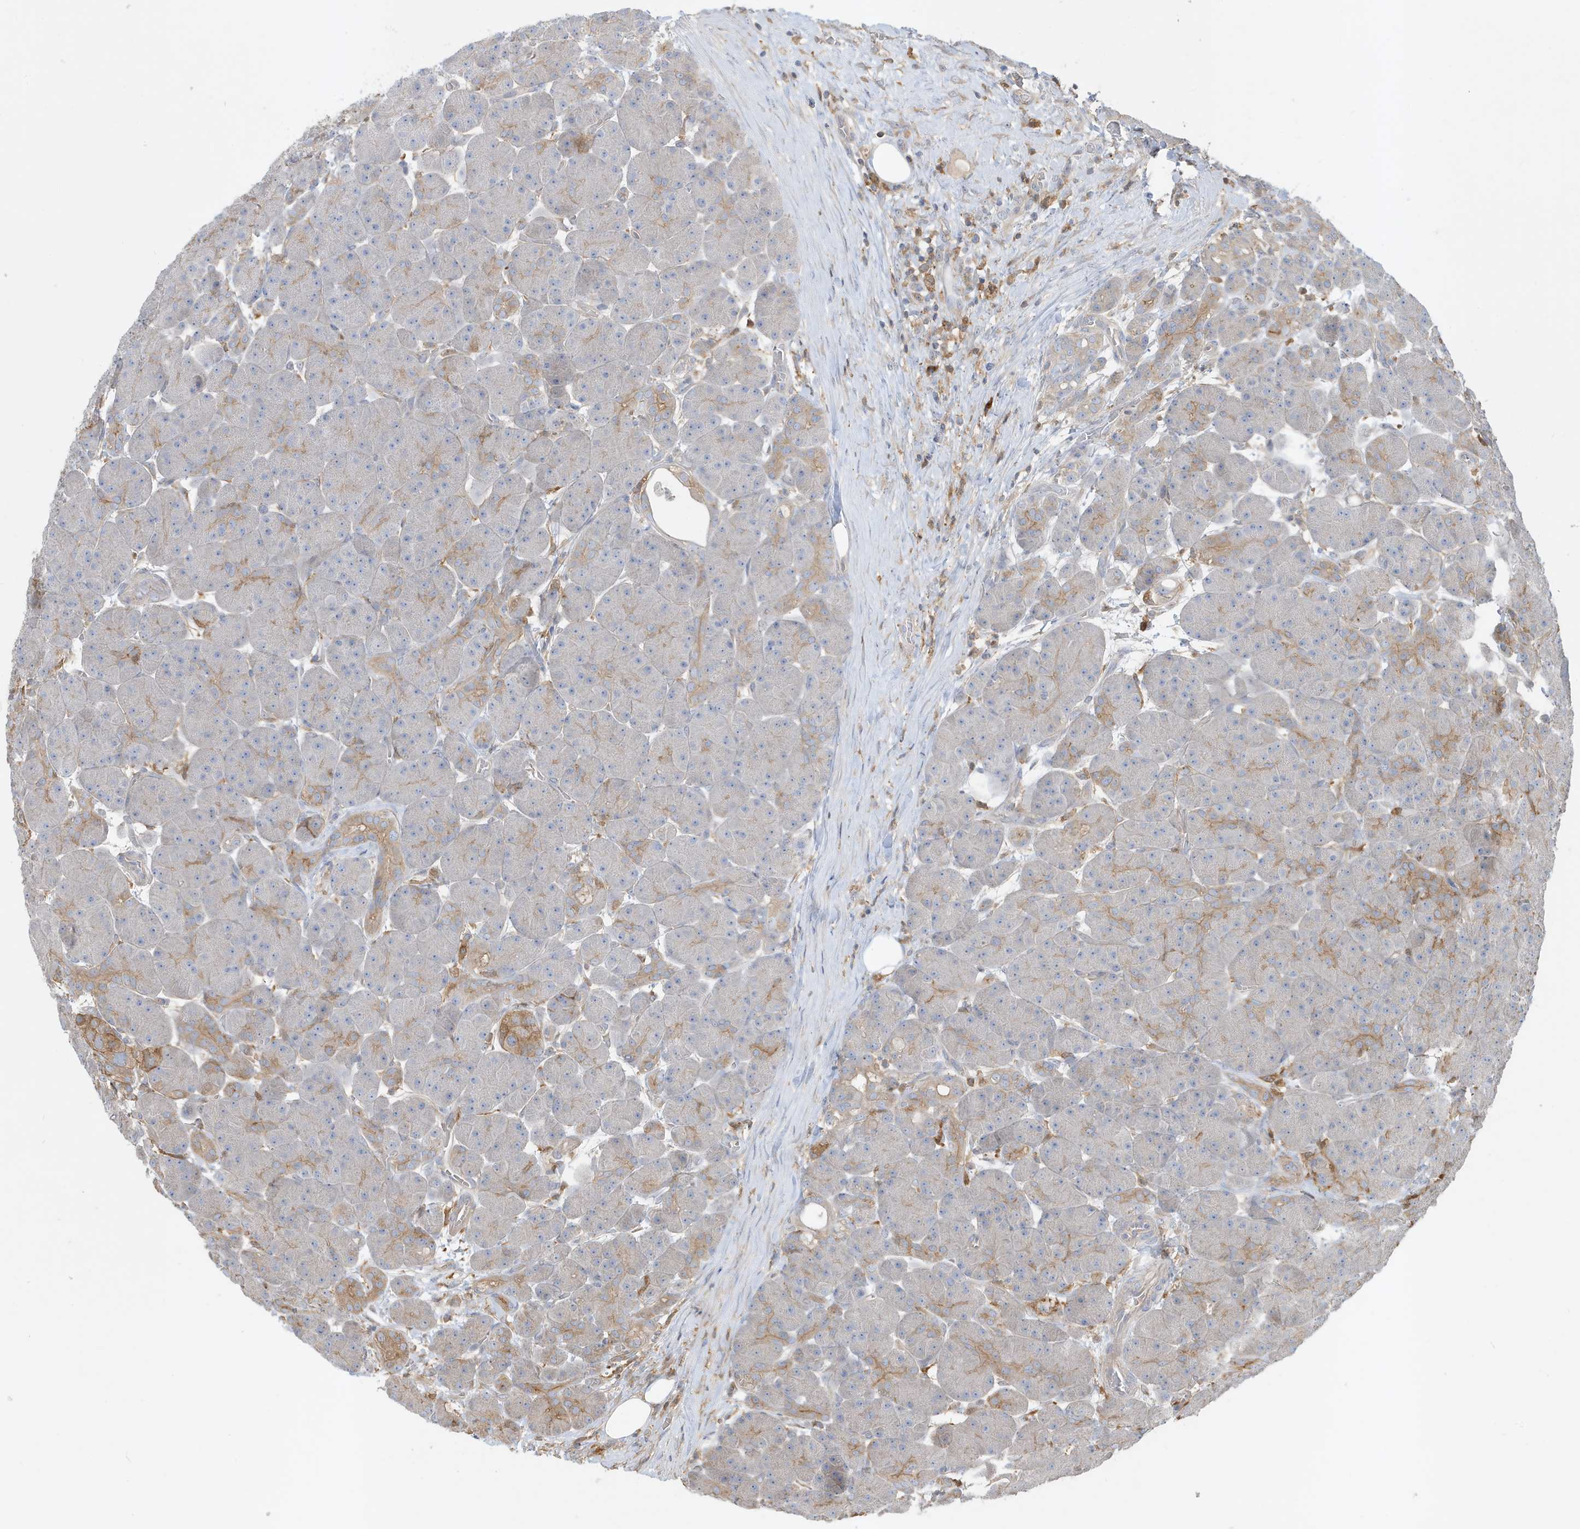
{"staining": {"intensity": "weak", "quantity": "<25%", "location": "cytoplasmic/membranous"}, "tissue": "pancreas", "cell_type": "Exocrine glandular cells", "image_type": "normal", "snomed": [{"axis": "morphology", "description": "Normal tissue, NOS"}, {"axis": "topography", "description": "Pancreas"}], "caption": "High magnification brightfield microscopy of normal pancreas stained with DAB (3,3'-diaminobenzidine) (brown) and counterstained with hematoxylin (blue): exocrine glandular cells show no significant staining.", "gene": "ABTB1", "patient": {"sex": "male", "age": 63}}